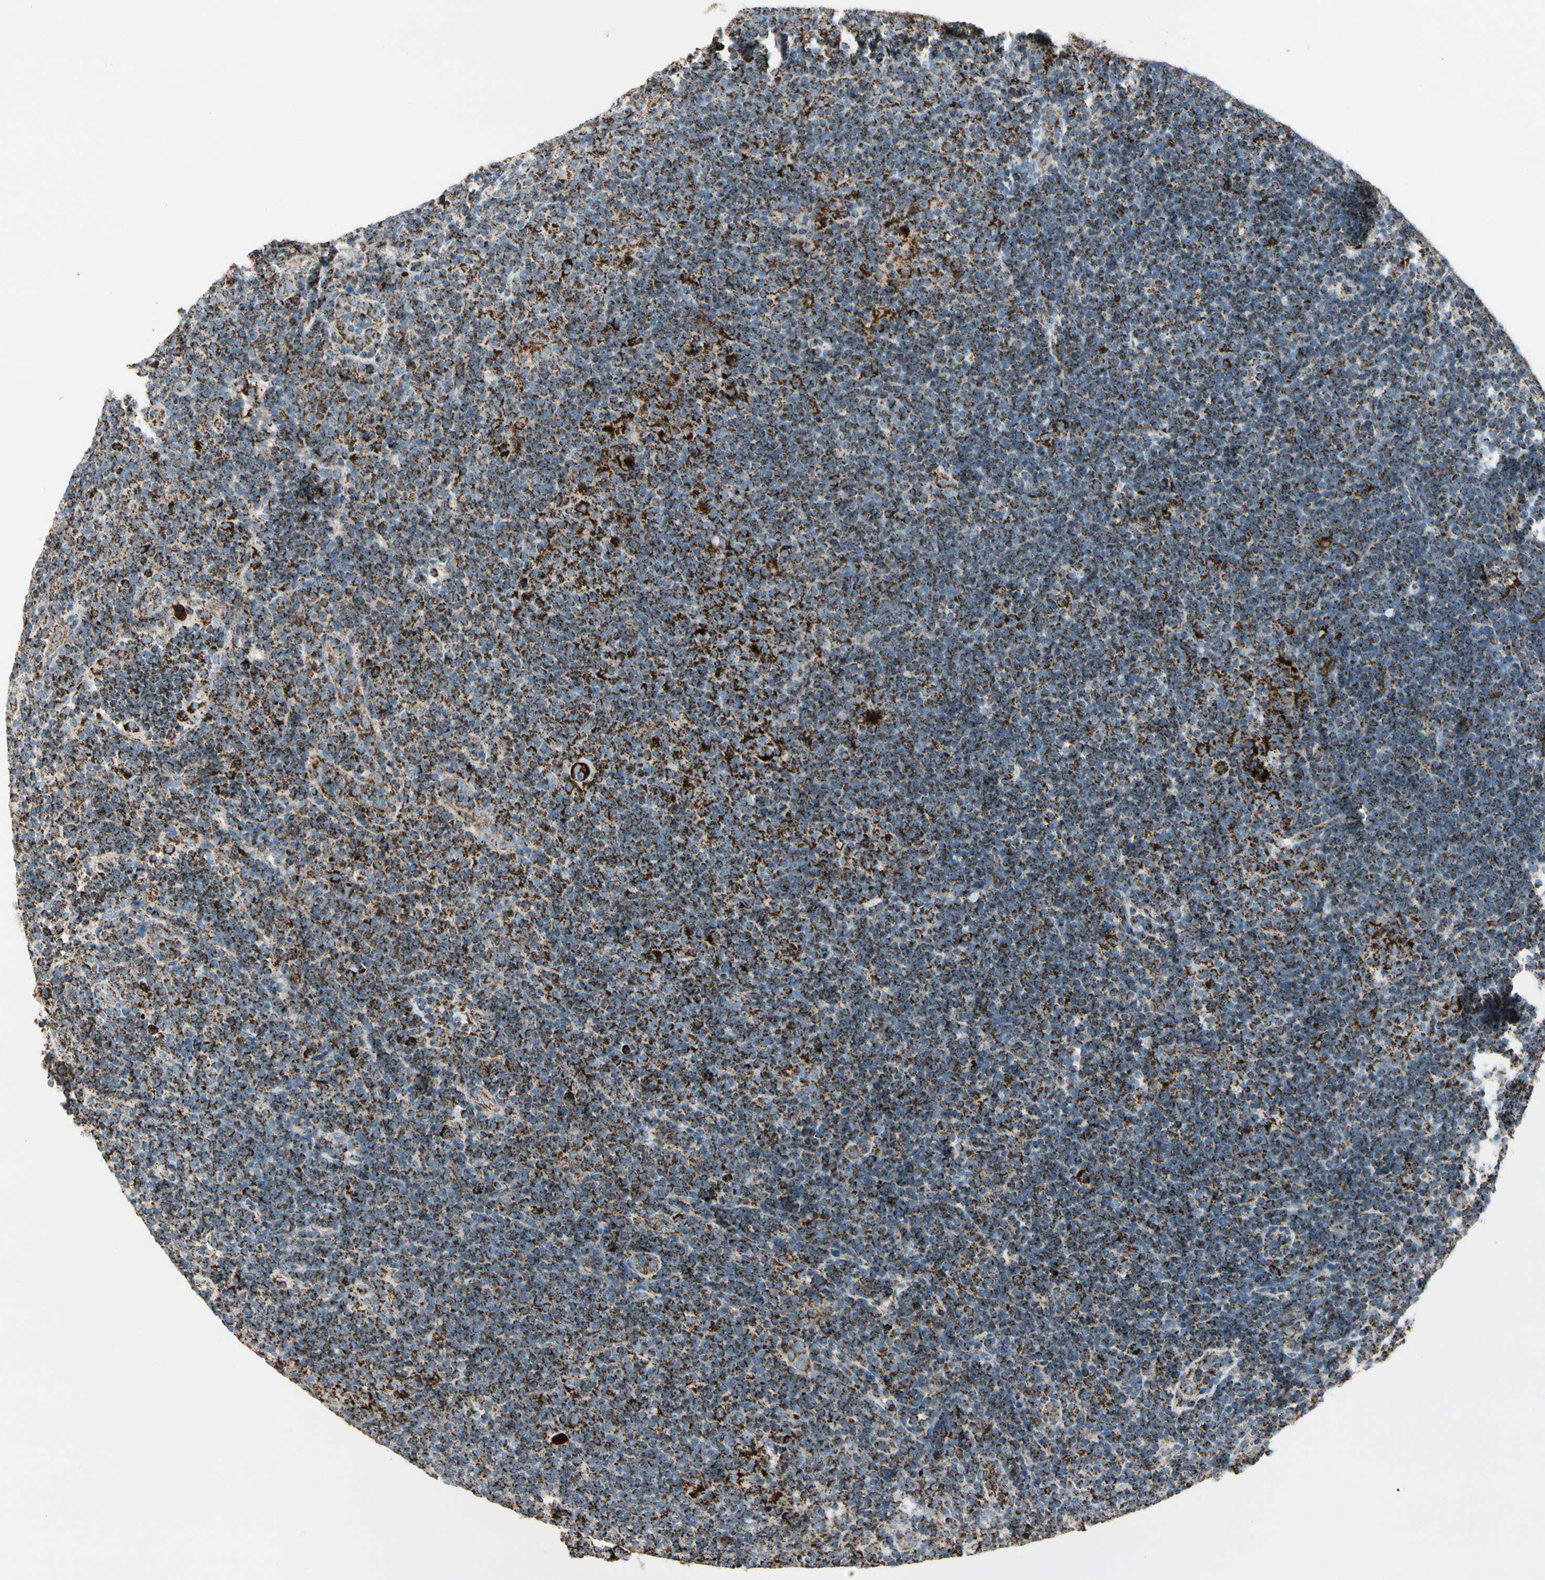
{"staining": {"intensity": "strong", "quantity": ">75%", "location": "cytoplasmic/membranous"}, "tissue": "lymphoma", "cell_type": "Tumor cells", "image_type": "cancer", "snomed": [{"axis": "morphology", "description": "Hodgkin's disease, NOS"}, {"axis": "topography", "description": "Lymph node"}], "caption": "Immunohistochemical staining of human lymphoma displays high levels of strong cytoplasmic/membranous expression in about >75% of tumor cells.", "gene": "ME2", "patient": {"sex": "female", "age": 57}}